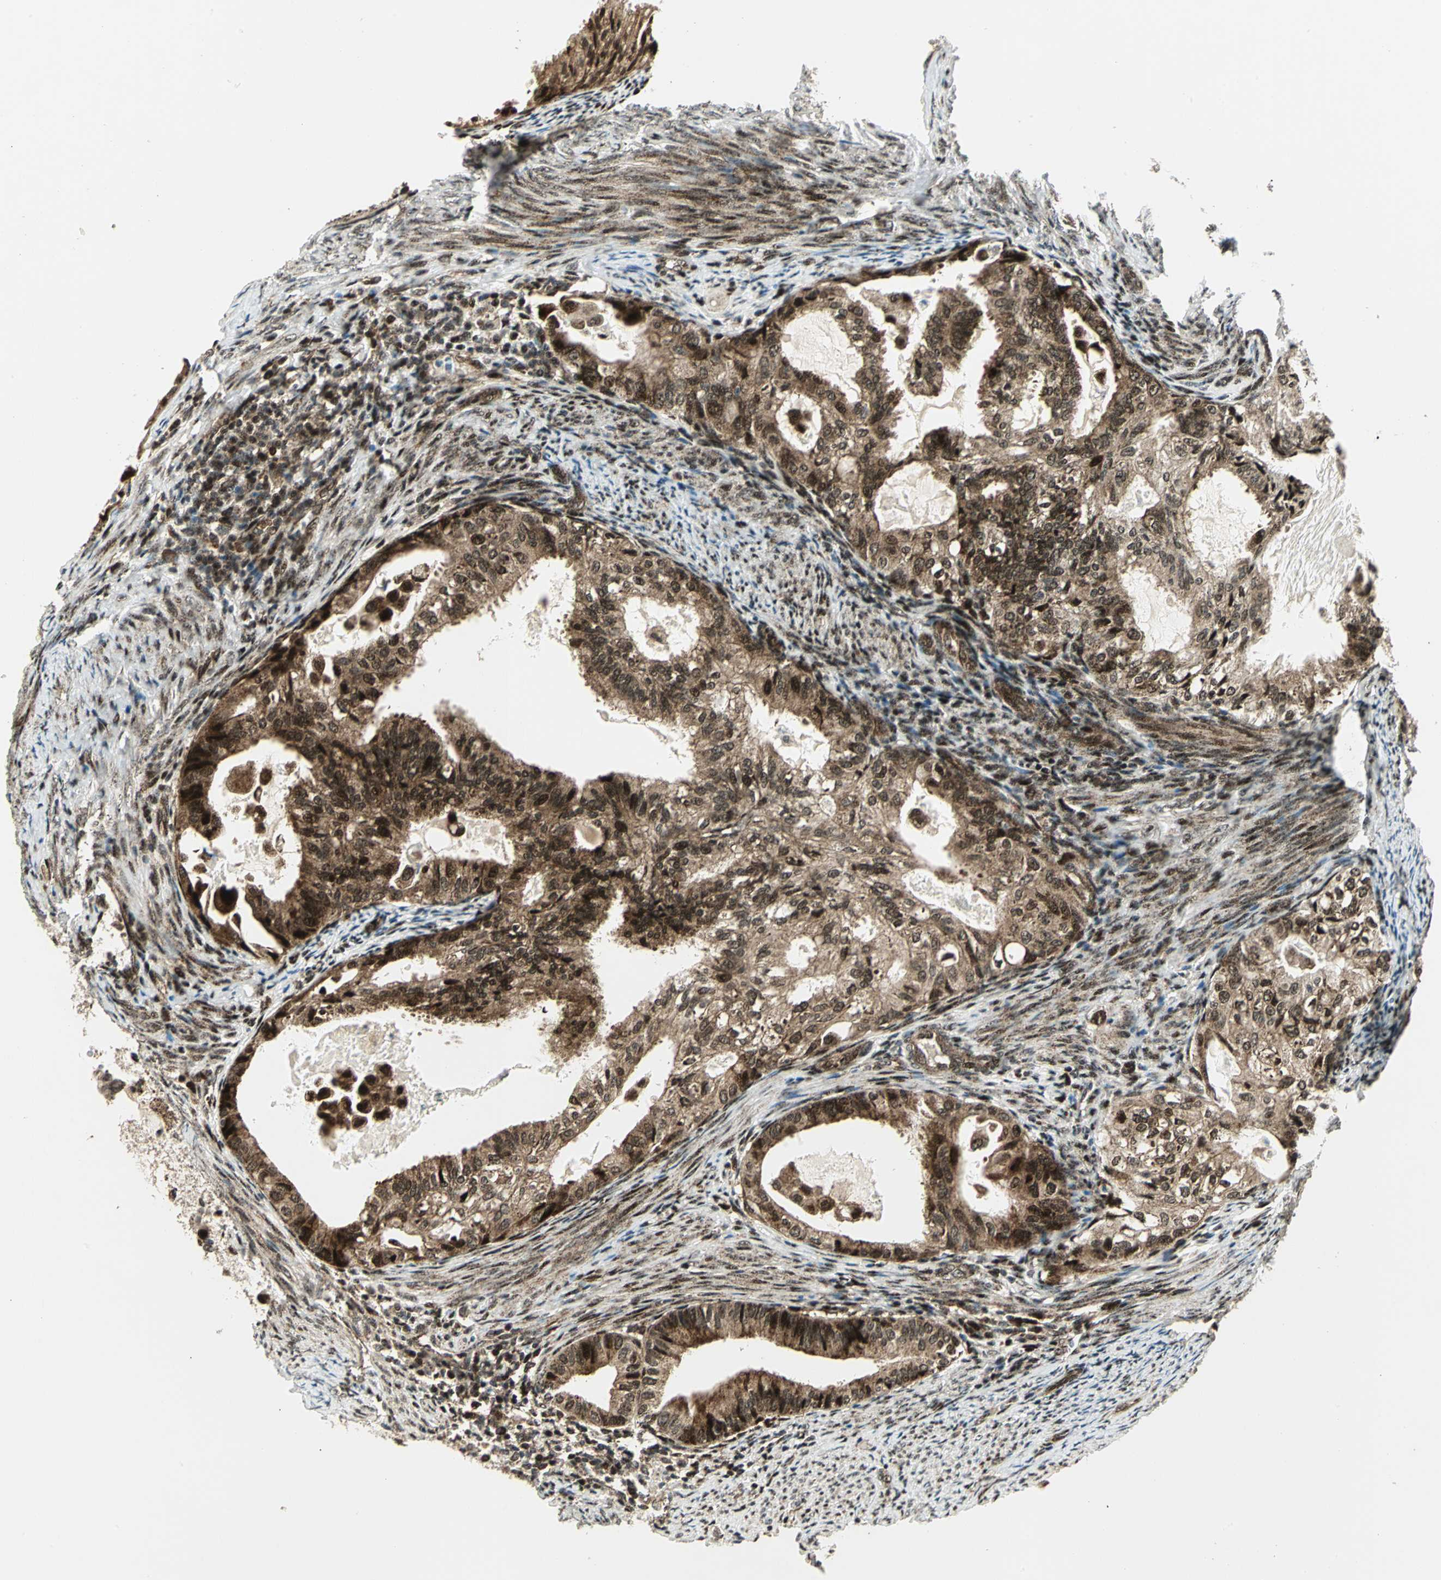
{"staining": {"intensity": "strong", "quantity": ">75%", "location": "cytoplasmic/membranous,nuclear"}, "tissue": "cervical cancer", "cell_type": "Tumor cells", "image_type": "cancer", "snomed": [{"axis": "morphology", "description": "Normal tissue, NOS"}, {"axis": "morphology", "description": "Adenocarcinoma, NOS"}, {"axis": "topography", "description": "Cervix"}, {"axis": "topography", "description": "Endometrium"}], "caption": "About >75% of tumor cells in cervical cancer exhibit strong cytoplasmic/membranous and nuclear protein positivity as visualized by brown immunohistochemical staining.", "gene": "COPS5", "patient": {"sex": "female", "age": 86}}